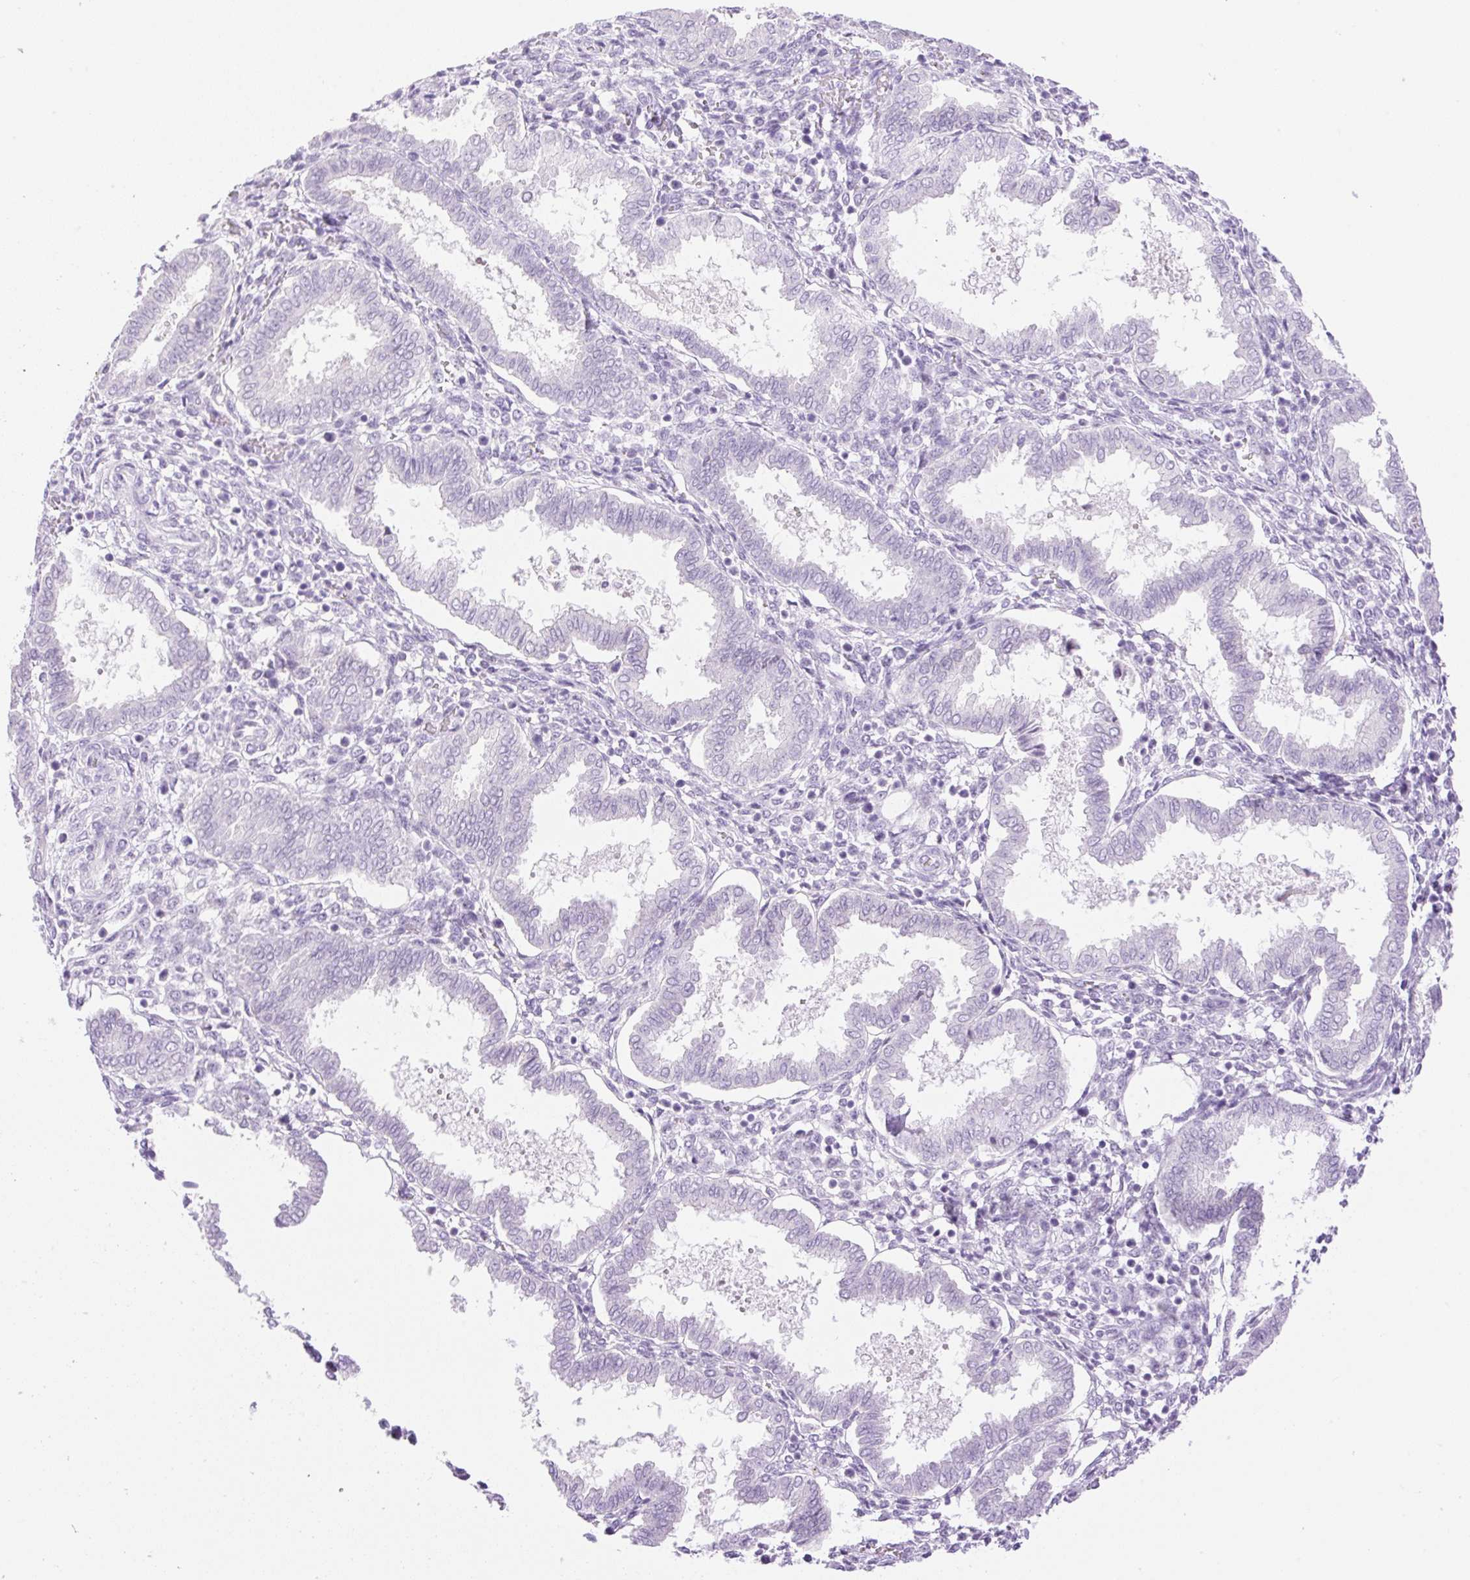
{"staining": {"intensity": "negative", "quantity": "none", "location": "none"}, "tissue": "endometrium", "cell_type": "Cells in endometrial stroma", "image_type": "normal", "snomed": [{"axis": "morphology", "description": "Normal tissue, NOS"}, {"axis": "topography", "description": "Endometrium"}], "caption": "Cells in endometrial stroma show no significant staining in unremarkable endometrium. (Stains: DAB immunohistochemistry (IHC) with hematoxylin counter stain, Microscopy: brightfield microscopy at high magnification).", "gene": "SP140L", "patient": {"sex": "female", "age": 24}}